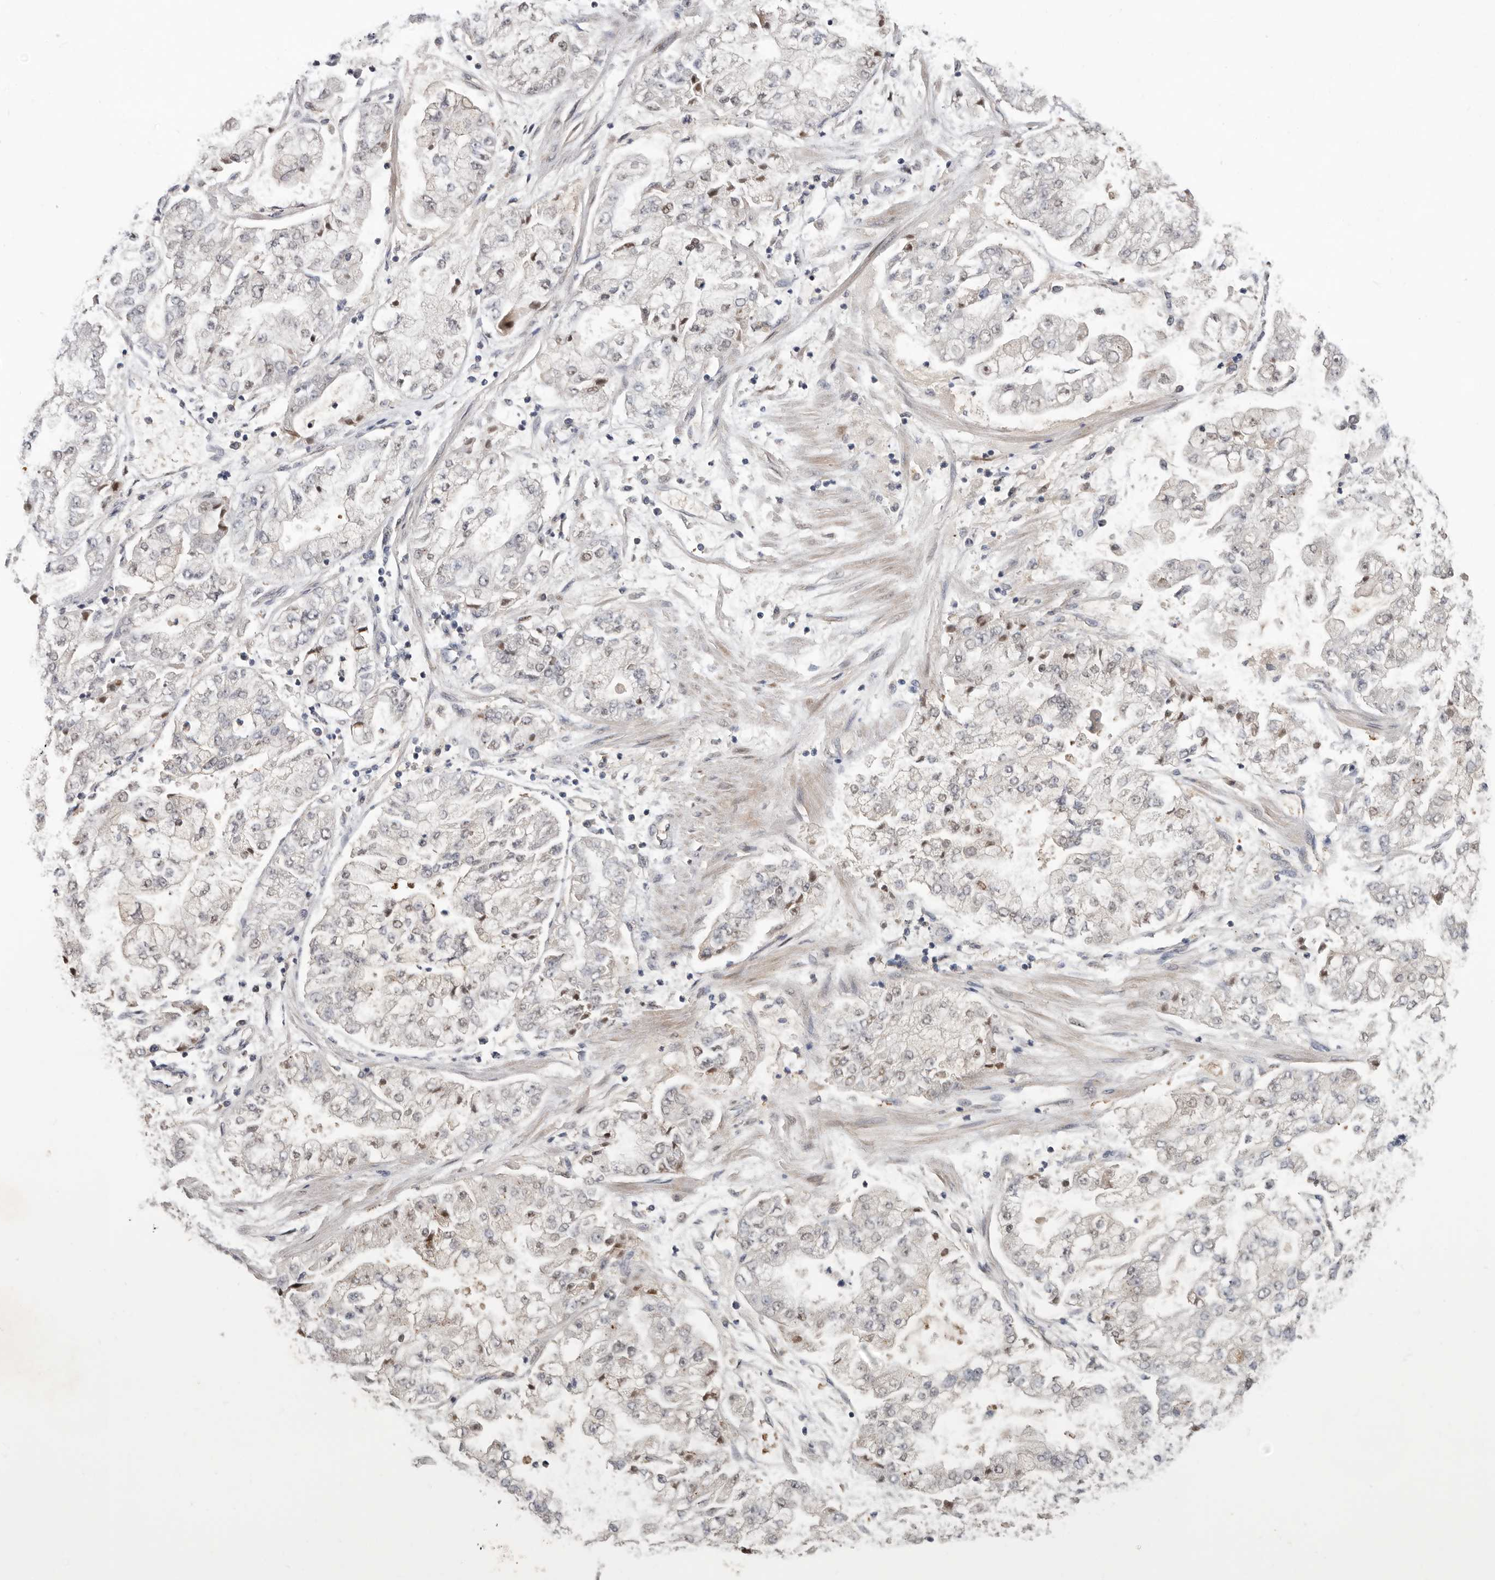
{"staining": {"intensity": "negative", "quantity": "none", "location": "none"}, "tissue": "stomach cancer", "cell_type": "Tumor cells", "image_type": "cancer", "snomed": [{"axis": "morphology", "description": "Adenocarcinoma, NOS"}, {"axis": "topography", "description": "Stomach"}], "caption": "Protein analysis of adenocarcinoma (stomach) shows no significant staining in tumor cells. Brightfield microscopy of immunohistochemistry stained with DAB (brown) and hematoxylin (blue), captured at high magnification.", "gene": "BRCA2", "patient": {"sex": "male", "age": 76}}